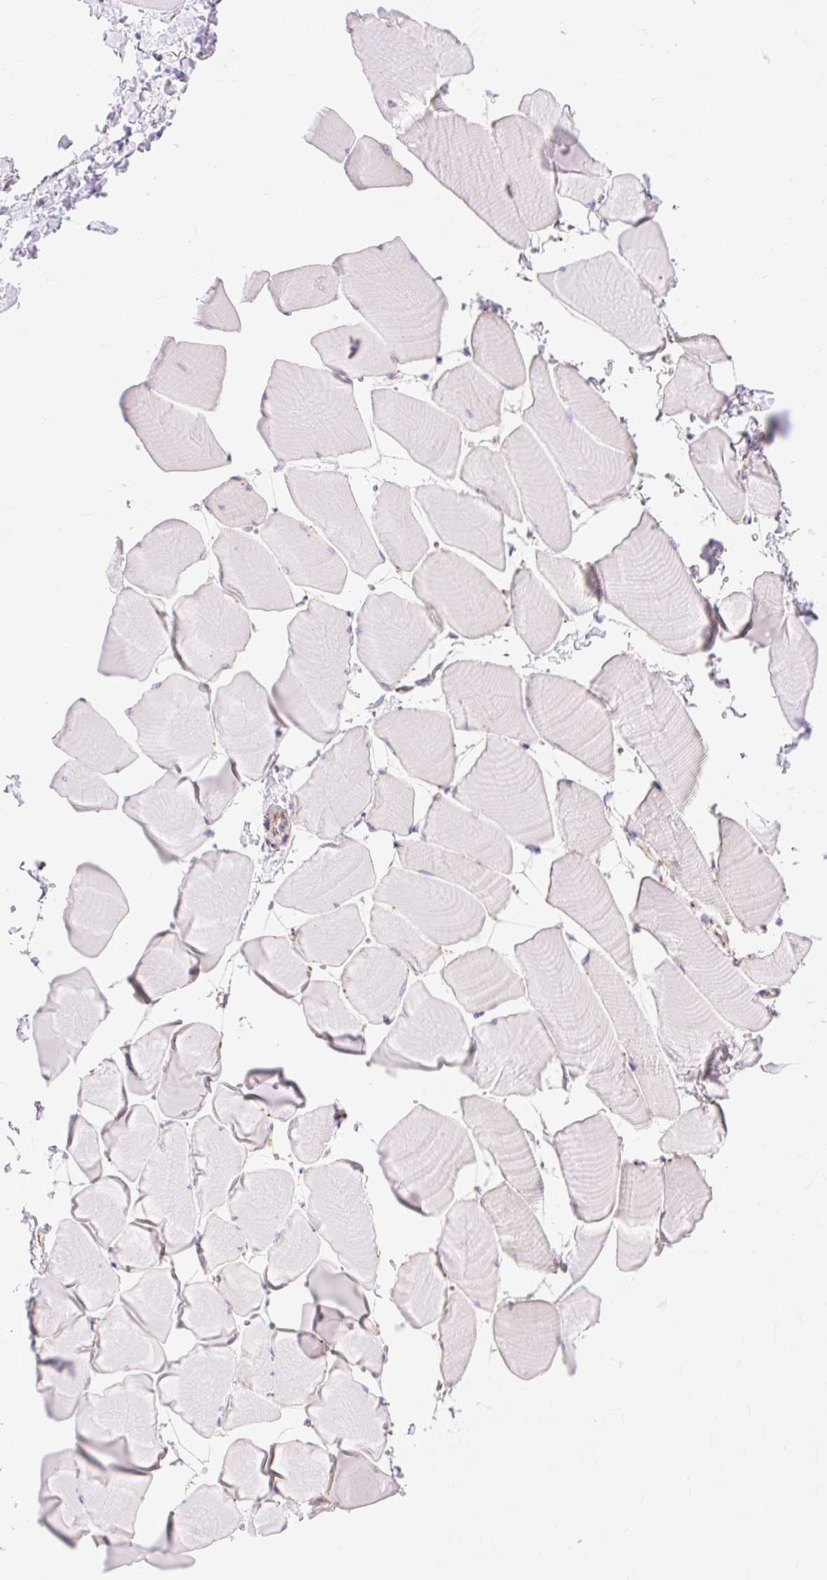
{"staining": {"intensity": "negative", "quantity": "none", "location": "none"}, "tissue": "skeletal muscle", "cell_type": "Myocytes", "image_type": "normal", "snomed": [{"axis": "morphology", "description": "Normal tissue, NOS"}, {"axis": "topography", "description": "Skeletal muscle"}], "caption": "This is an immunohistochemistry (IHC) photomicrograph of unremarkable skeletal muscle. There is no positivity in myocytes.", "gene": "ENSG00000260836", "patient": {"sex": "male", "age": 25}}